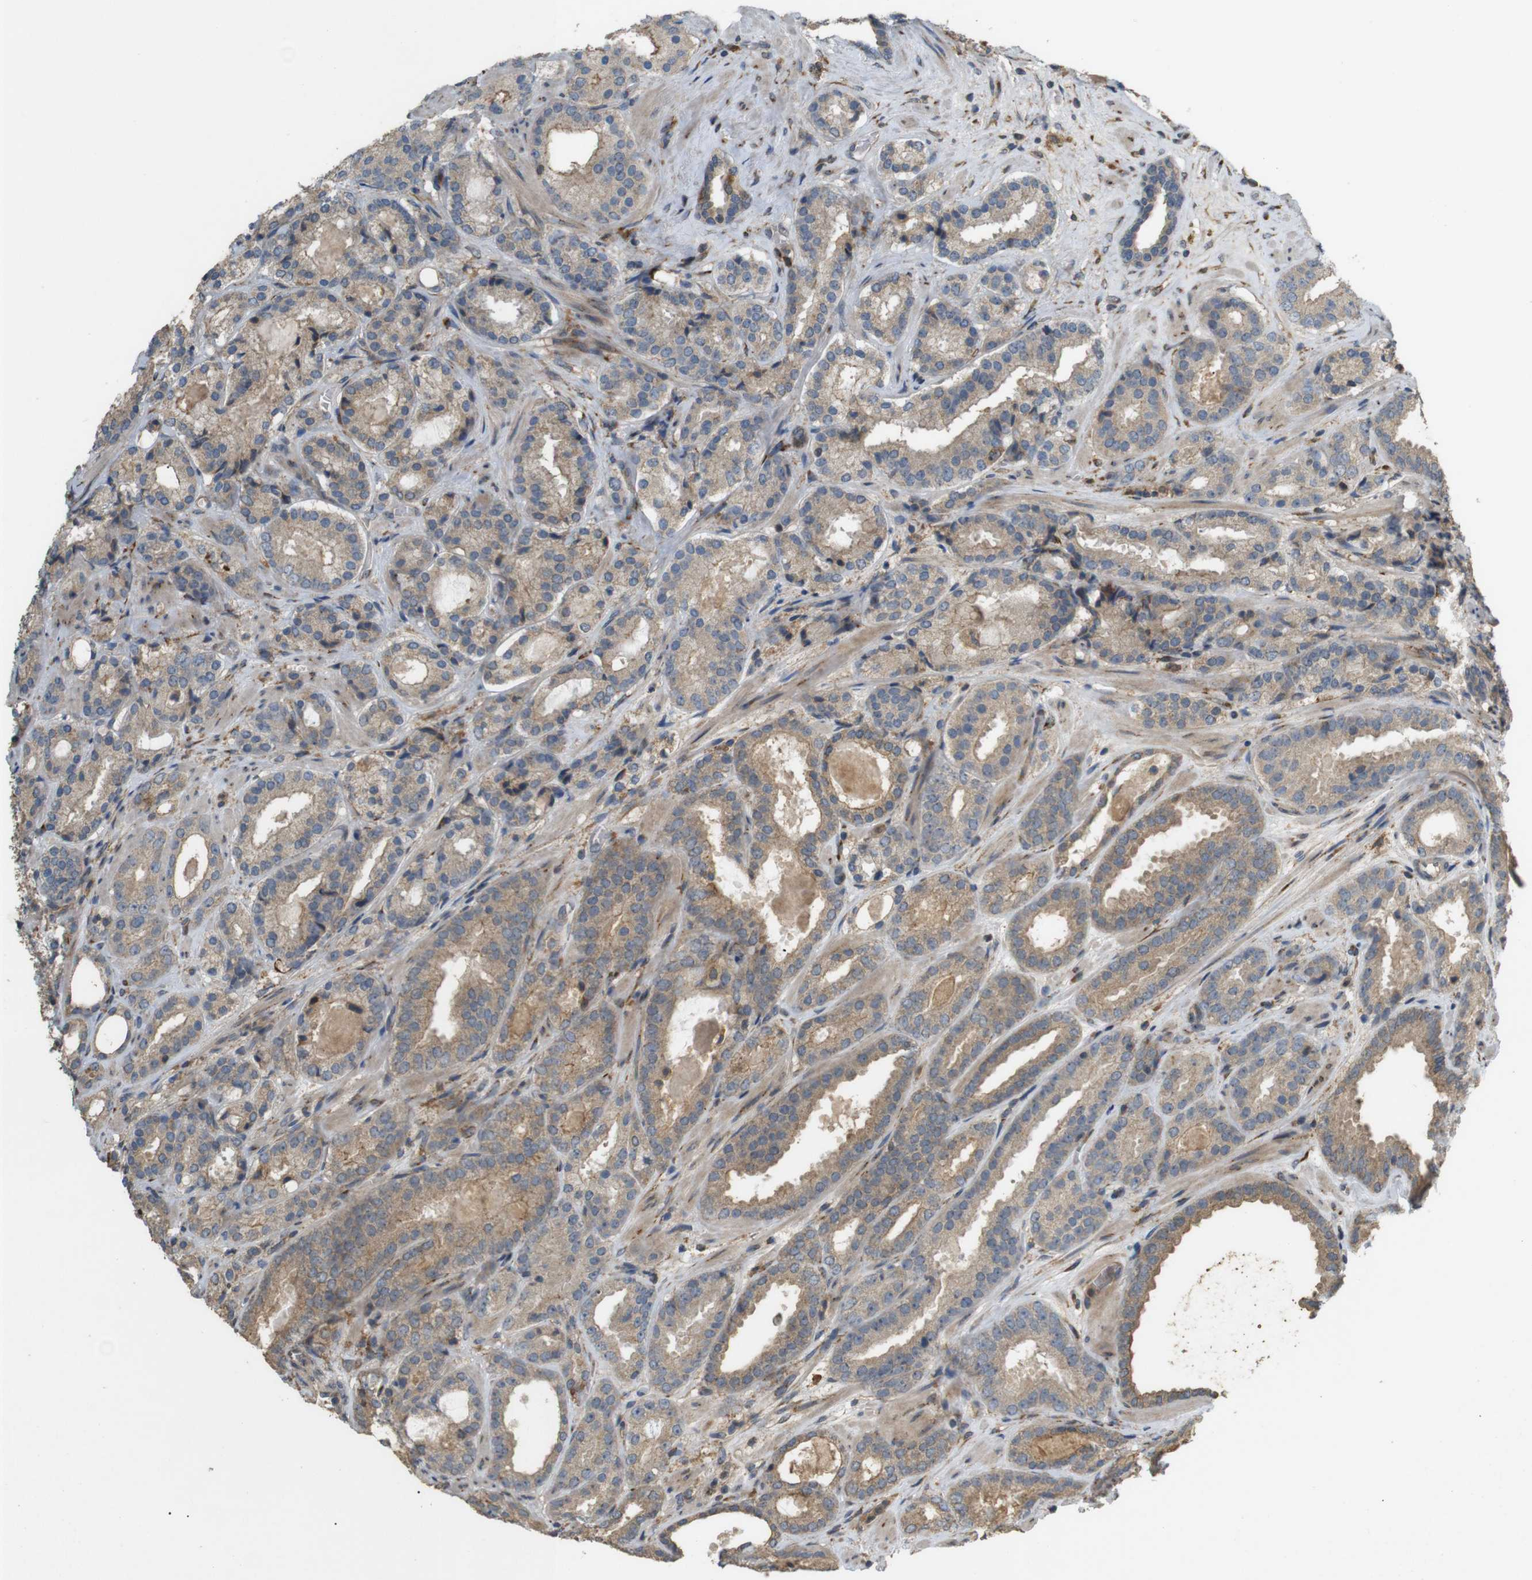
{"staining": {"intensity": "weak", "quantity": ">75%", "location": "cytoplasmic/membranous"}, "tissue": "prostate cancer", "cell_type": "Tumor cells", "image_type": "cancer", "snomed": [{"axis": "morphology", "description": "Adenocarcinoma, Low grade"}, {"axis": "topography", "description": "Prostate"}], "caption": "Immunohistochemistry micrograph of neoplastic tissue: human prostate cancer (low-grade adenocarcinoma) stained using IHC demonstrates low levels of weak protein expression localized specifically in the cytoplasmic/membranous of tumor cells, appearing as a cytoplasmic/membranous brown color.", "gene": "ARHGAP24", "patient": {"sex": "male", "age": 69}}